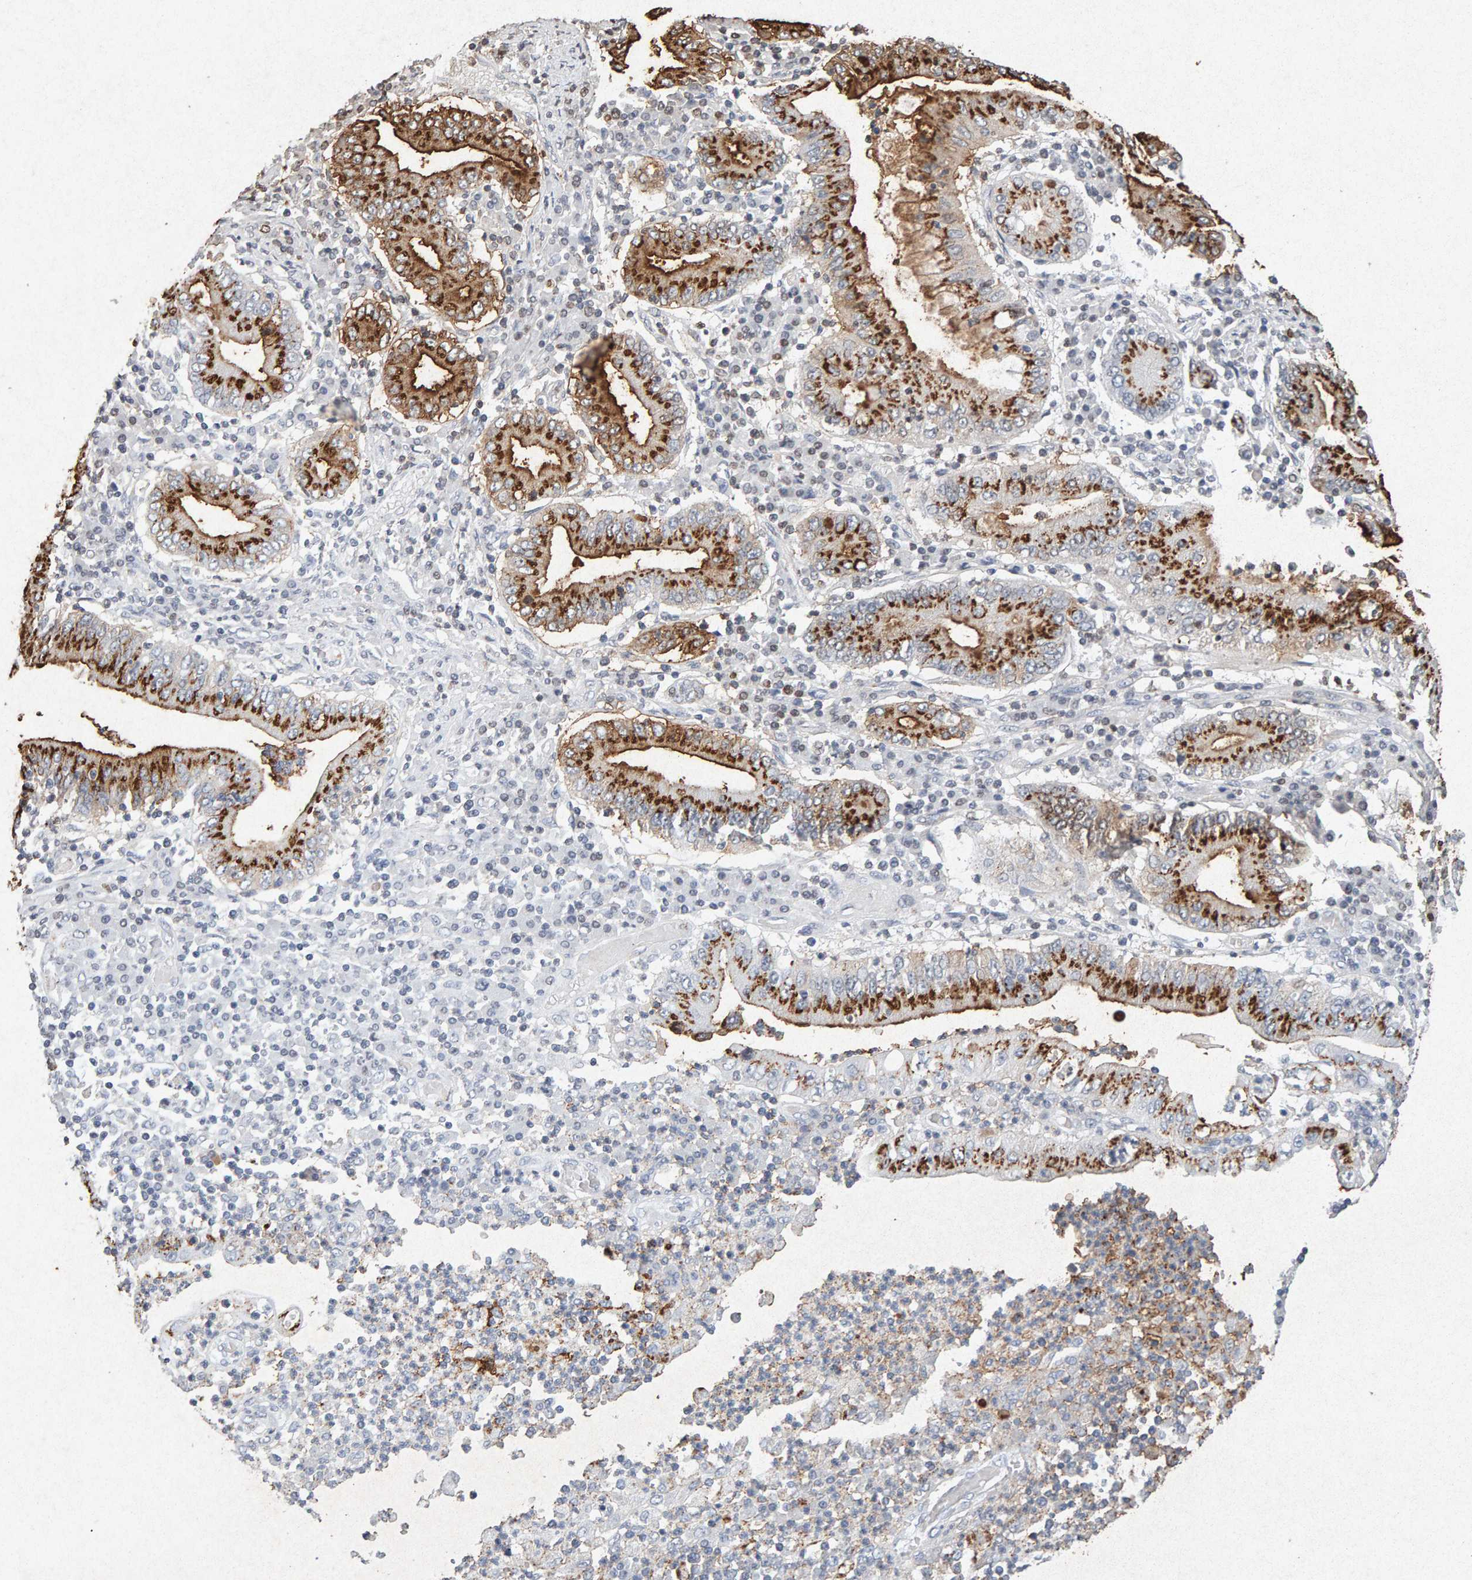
{"staining": {"intensity": "strong", "quantity": ">75%", "location": "cytoplasmic/membranous"}, "tissue": "stomach cancer", "cell_type": "Tumor cells", "image_type": "cancer", "snomed": [{"axis": "morphology", "description": "Normal tissue, NOS"}, {"axis": "morphology", "description": "Adenocarcinoma, NOS"}, {"axis": "topography", "description": "Esophagus"}, {"axis": "topography", "description": "Stomach, upper"}, {"axis": "topography", "description": "Peripheral nerve tissue"}], "caption": "Stomach adenocarcinoma tissue shows strong cytoplasmic/membranous expression in about >75% of tumor cells, visualized by immunohistochemistry.", "gene": "PTPRM", "patient": {"sex": "male", "age": 62}}